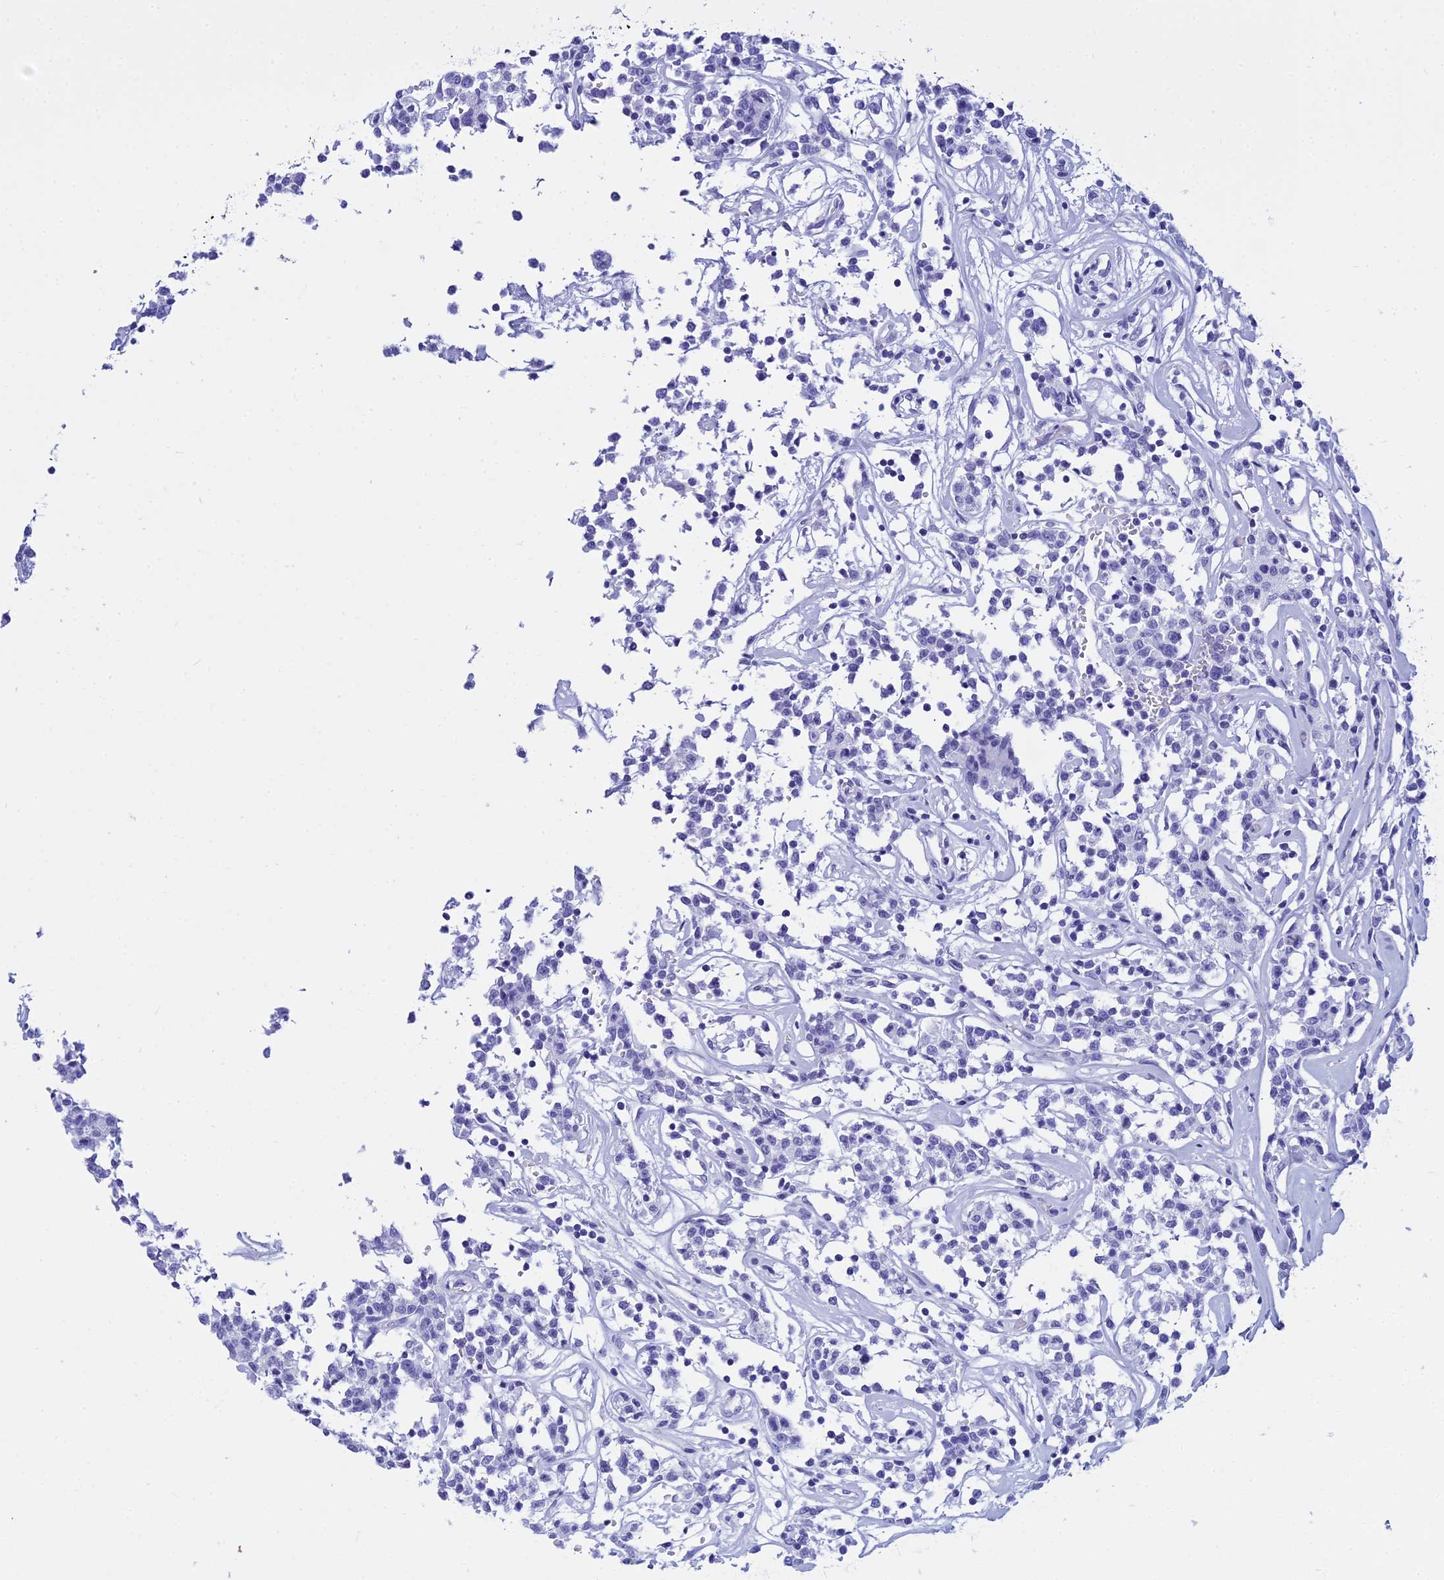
{"staining": {"intensity": "negative", "quantity": "none", "location": "none"}, "tissue": "lymphoma", "cell_type": "Tumor cells", "image_type": "cancer", "snomed": [{"axis": "morphology", "description": "Malignant lymphoma, non-Hodgkin's type, Low grade"}, {"axis": "topography", "description": "Small intestine"}], "caption": "Tumor cells are negative for protein expression in human malignant lymphoma, non-Hodgkin's type (low-grade).", "gene": "ZNF442", "patient": {"sex": "female", "age": 59}}